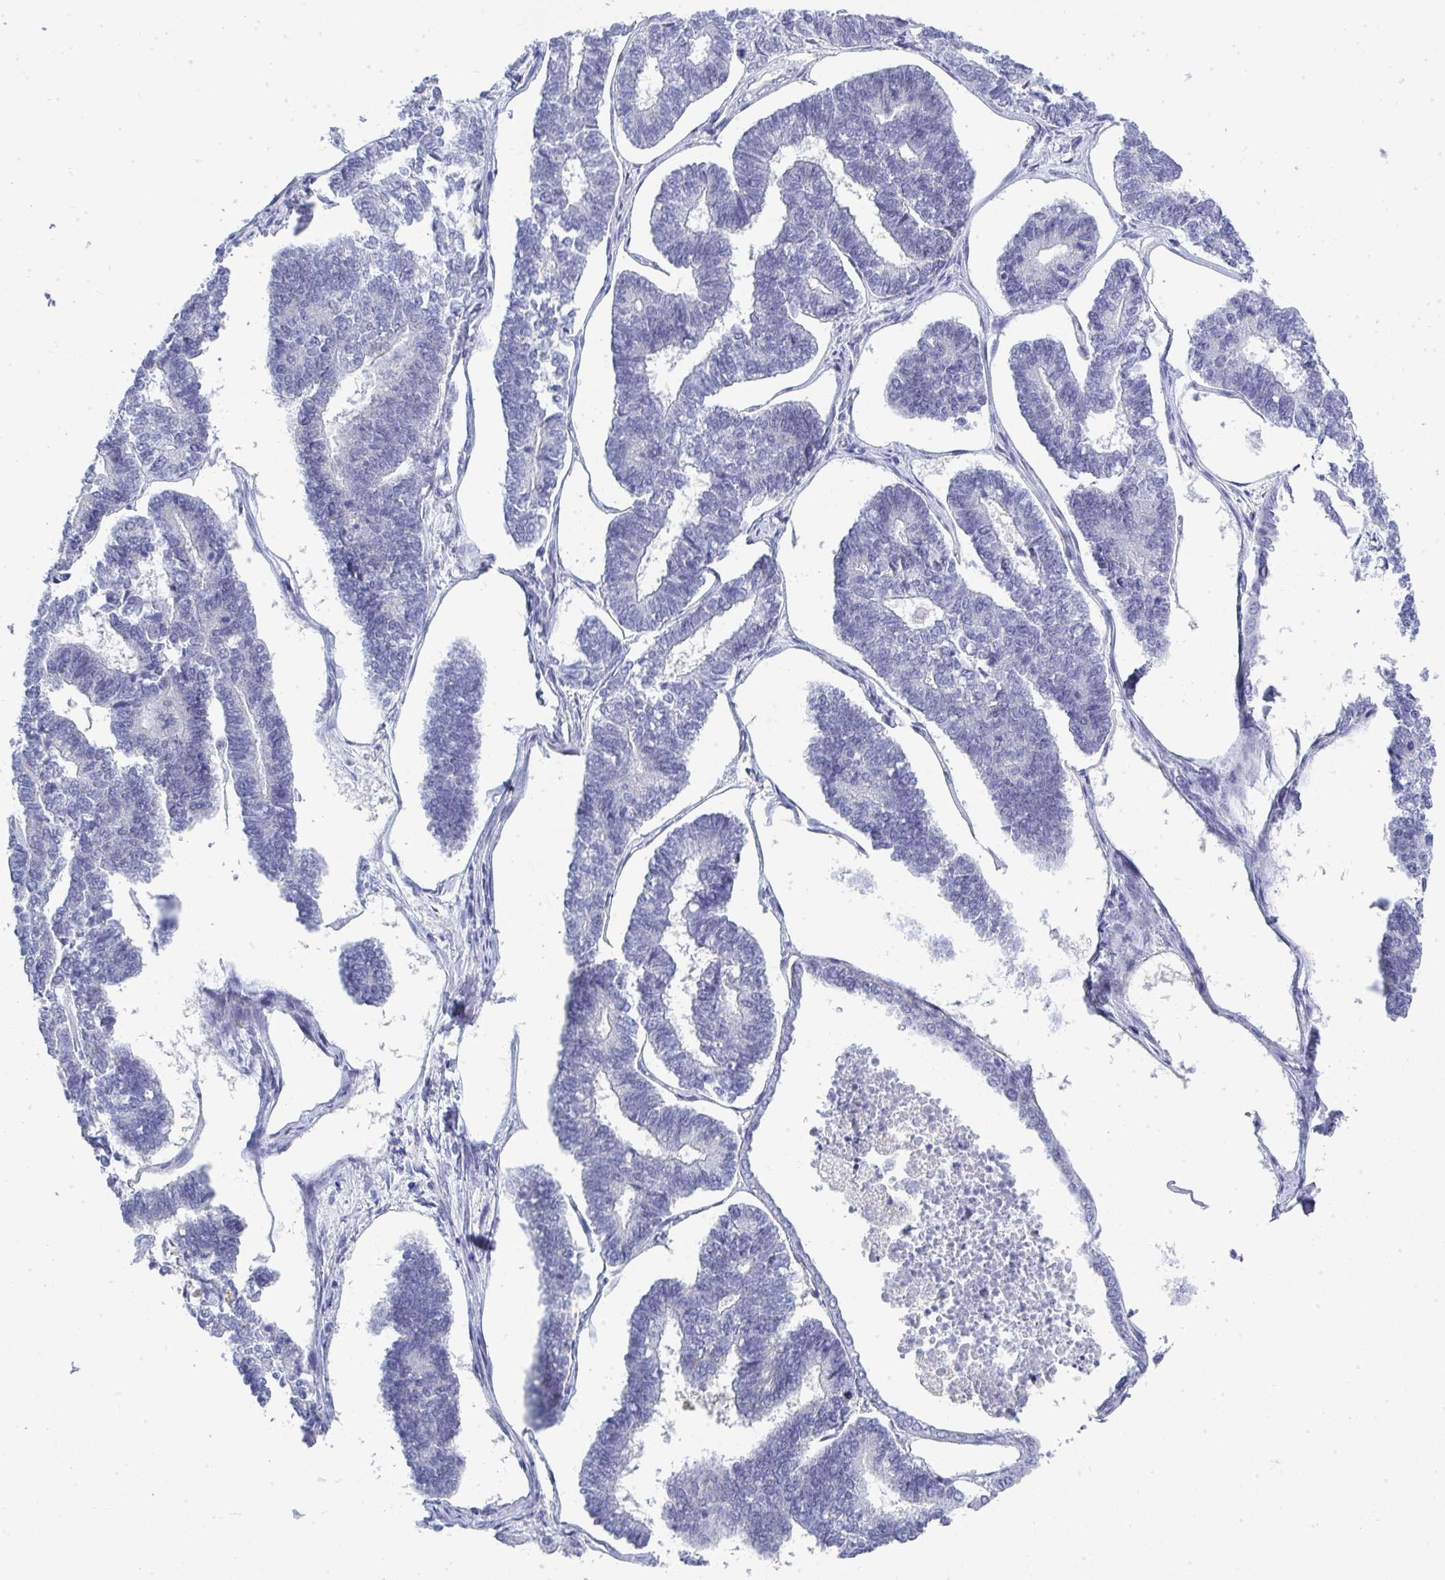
{"staining": {"intensity": "negative", "quantity": "none", "location": "none"}, "tissue": "endometrial cancer", "cell_type": "Tumor cells", "image_type": "cancer", "snomed": [{"axis": "morphology", "description": "Adenocarcinoma, NOS"}, {"axis": "topography", "description": "Endometrium"}], "caption": "IHC image of endometrial cancer (adenocarcinoma) stained for a protein (brown), which demonstrates no staining in tumor cells. (DAB immunohistochemistry visualized using brightfield microscopy, high magnification).", "gene": "TMEM82", "patient": {"sex": "female", "age": 70}}